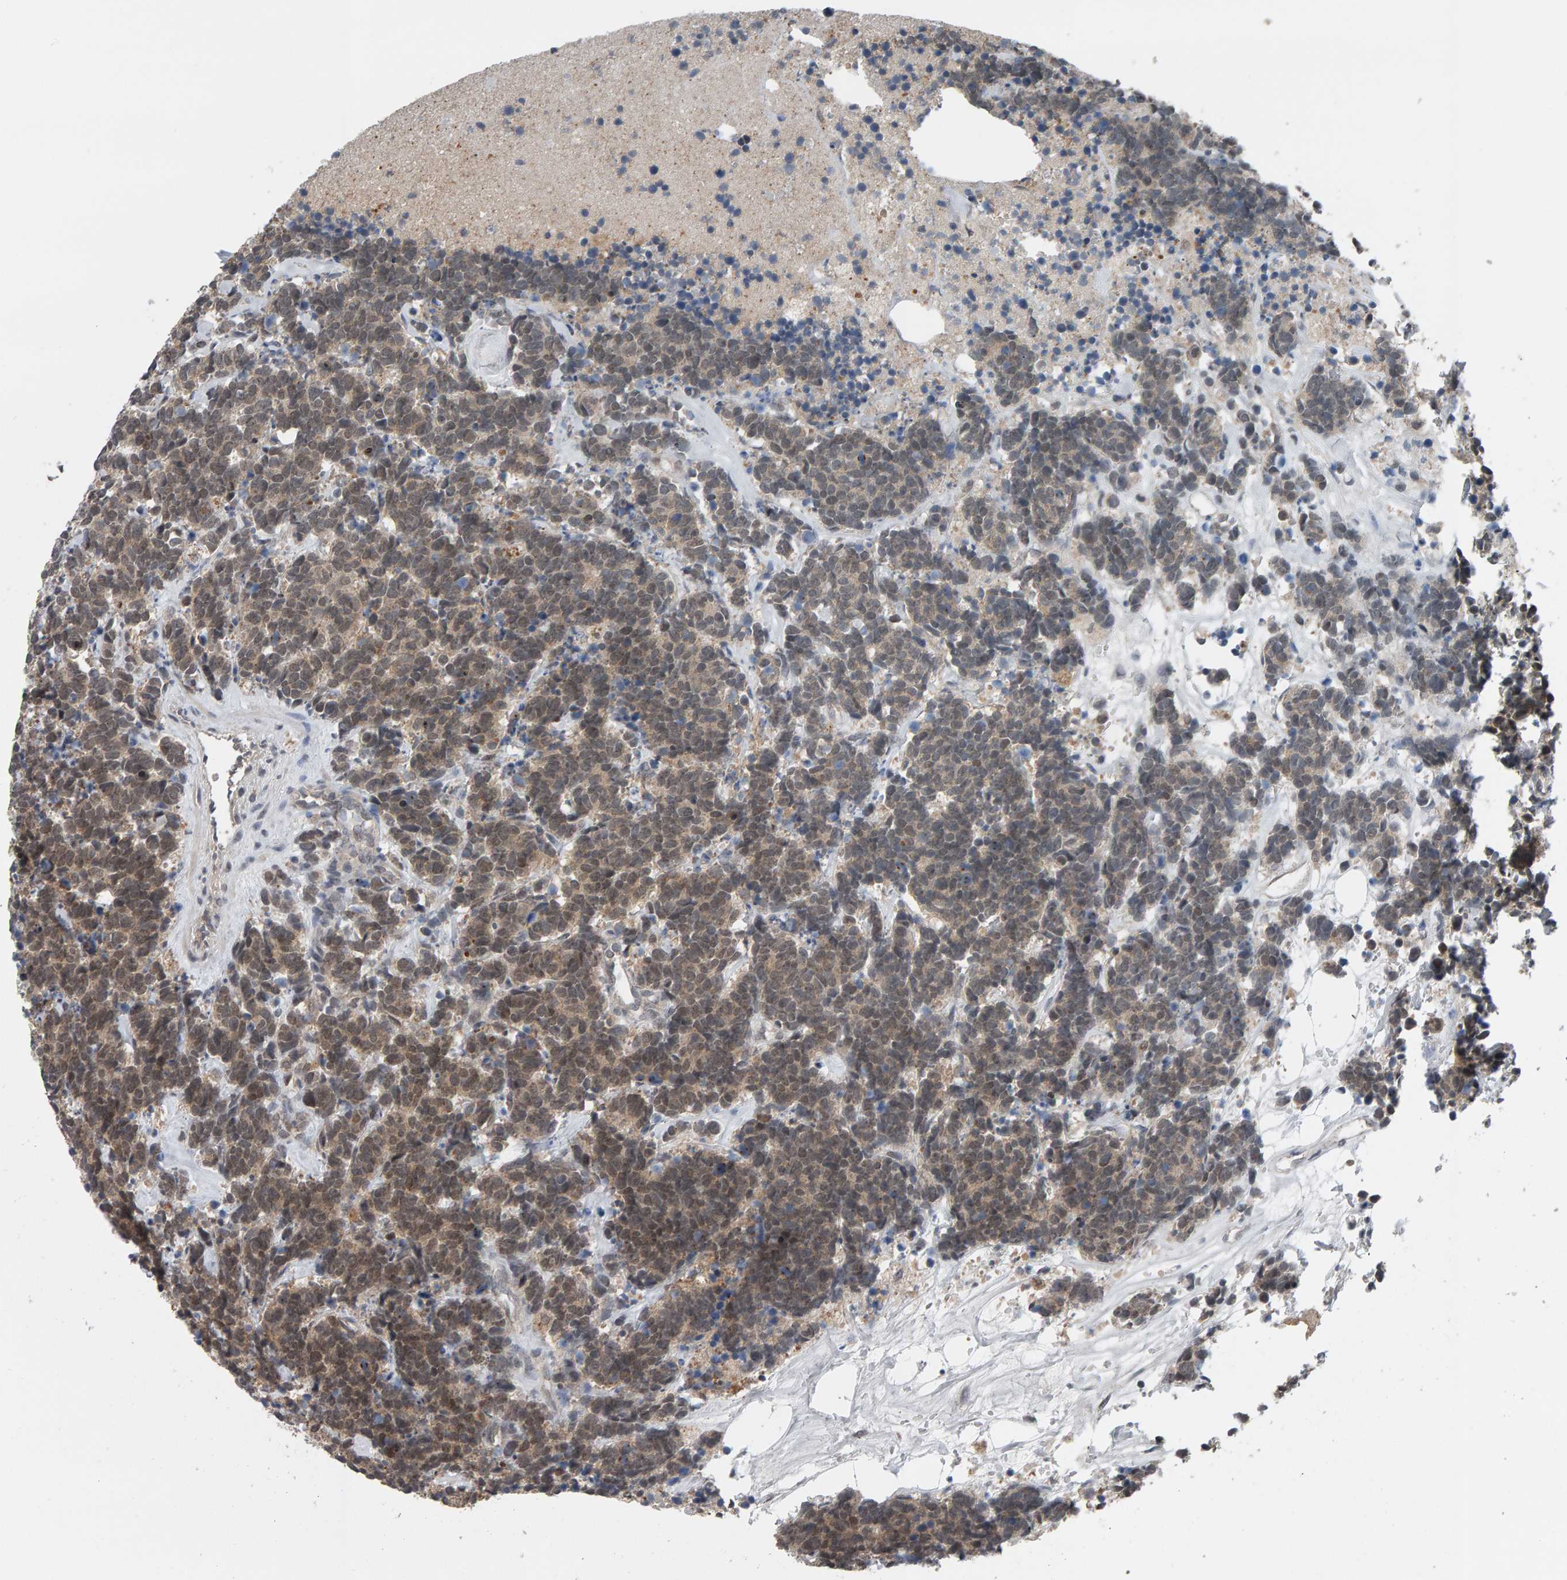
{"staining": {"intensity": "weak", "quantity": "25%-75%", "location": "cytoplasmic/membranous,nuclear"}, "tissue": "carcinoid", "cell_type": "Tumor cells", "image_type": "cancer", "snomed": [{"axis": "morphology", "description": "Carcinoma, NOS"}, {"axis": "morphology", "description": "Carcinoid, malignant, NOS"}, {"axis": "topography", "description": "Urinary bladder"}], "caption": "Immunohistochemistry (IHC) micrograph of neoplastic tissue: human malignant carcinoid stained using immunohistochemistry (IHC) demonstrates low levels of weak protein expression localized specifically in the cytoplasmic/membranous and nuclear of tumor cells, appearing as a cytoplasmic/membranous and nuclear brown color.", "gene": "COASY", "patient": {"sex": "male", "age": 57}}